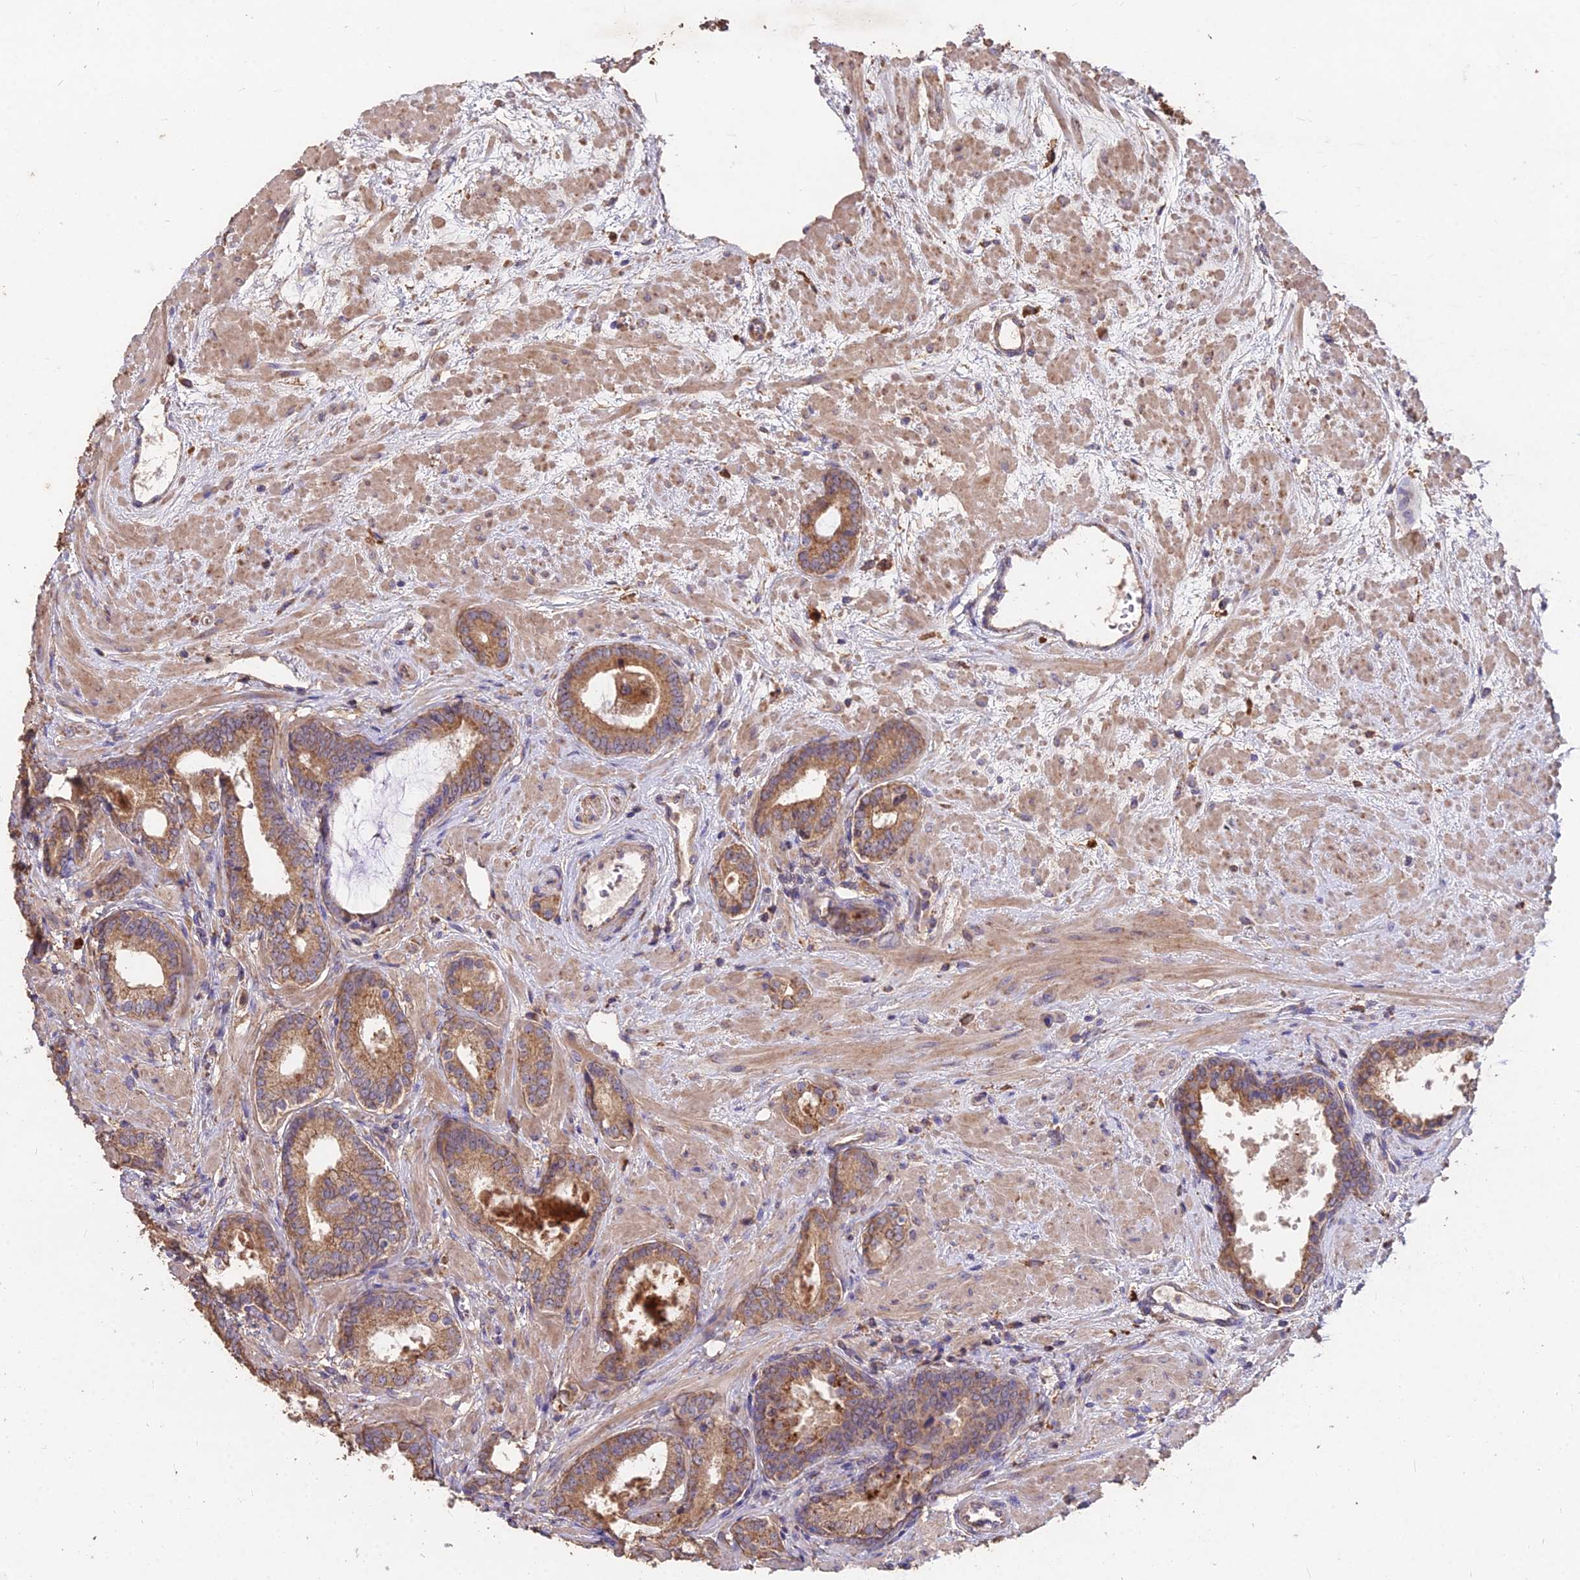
{"staining": {"intensity": "moderate", "quantity": ">75%", "location": "cytoplasmic/membranous"}, "tissue": "prostate cancer", "cell_type": "Tumor cells", "image_type": "cancer", "snomed": [{"axis": "morphology", "description": "Adenocarcinoma, High grade"}, {"axis": "topography", "description": "Prostate"}], "caption": "An immunohistochemistry (IHC) image of tumor tissue is shown. Protein staining in brown labels moderate cytoplasmic/membranous positivity in prostate adenocarcinoma (high-grade) within tumor cells.", "gene": "CEMIP2", "patient": {"sex": "male", "age": 64}}